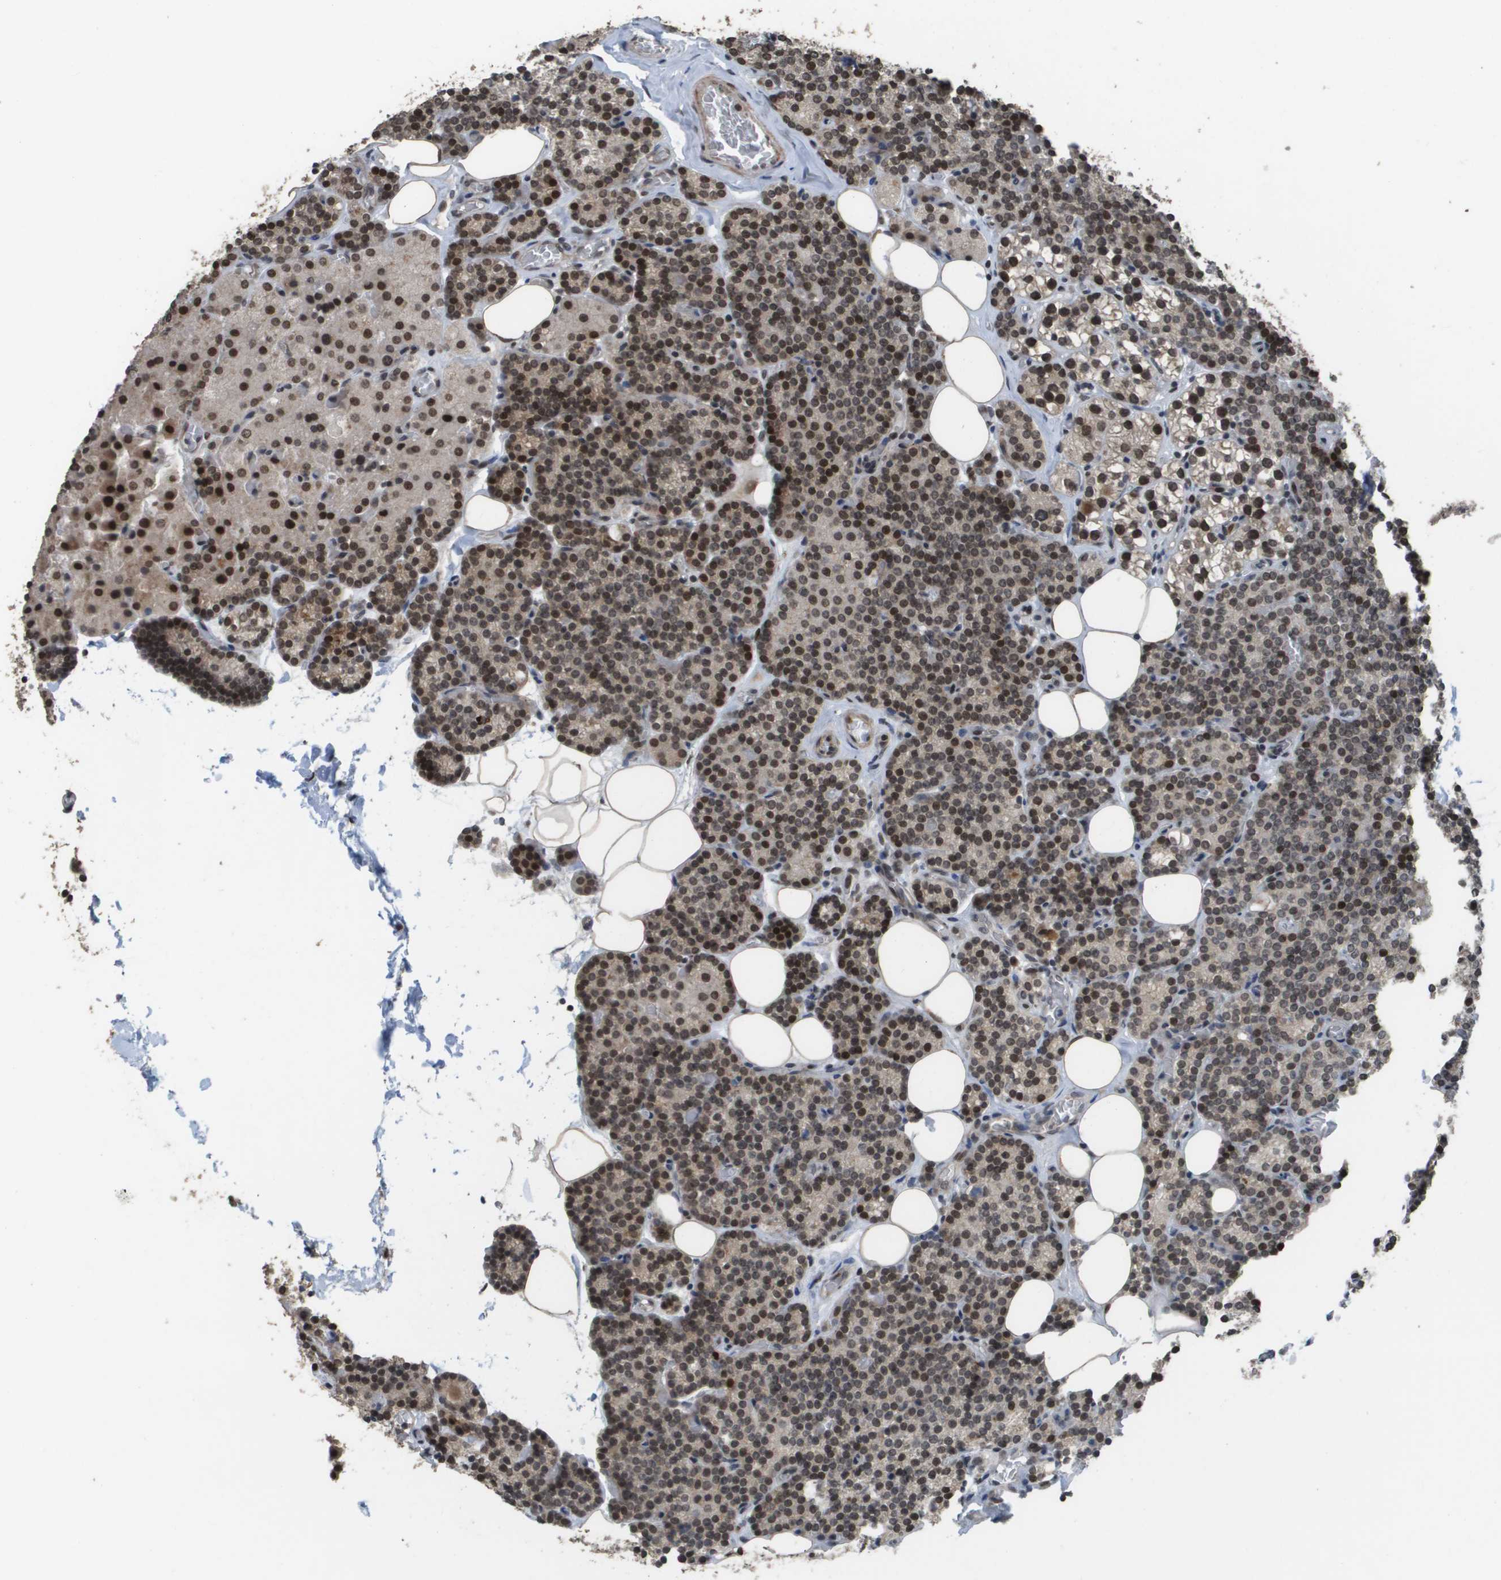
{"staining": {"intensity": "strong", "quantity": ">75%", "location": "nuclear"}, "tissue": "parathyroid gland", "cell_type": "Glandular cells", "image_type": "normal", "snomed": [{"axis": "morphology", "description": "Normal tissue, NOS"}, {"axis": "morphology", "description": "Adenoma, NOS"}, {"axis": "topography", "description": "Parathyroid gland"}], "caption": "High-power microscopy captured an immunohistochemistry (IHC) micrograph of benign parathyroid gland, revealing strong nuclear staining in approximately >75% of glandular cells. (IHC, brightfield microscopy, high magnification).", "gene": "KAT5", "patient": {"sex": "female", "age": 54}}